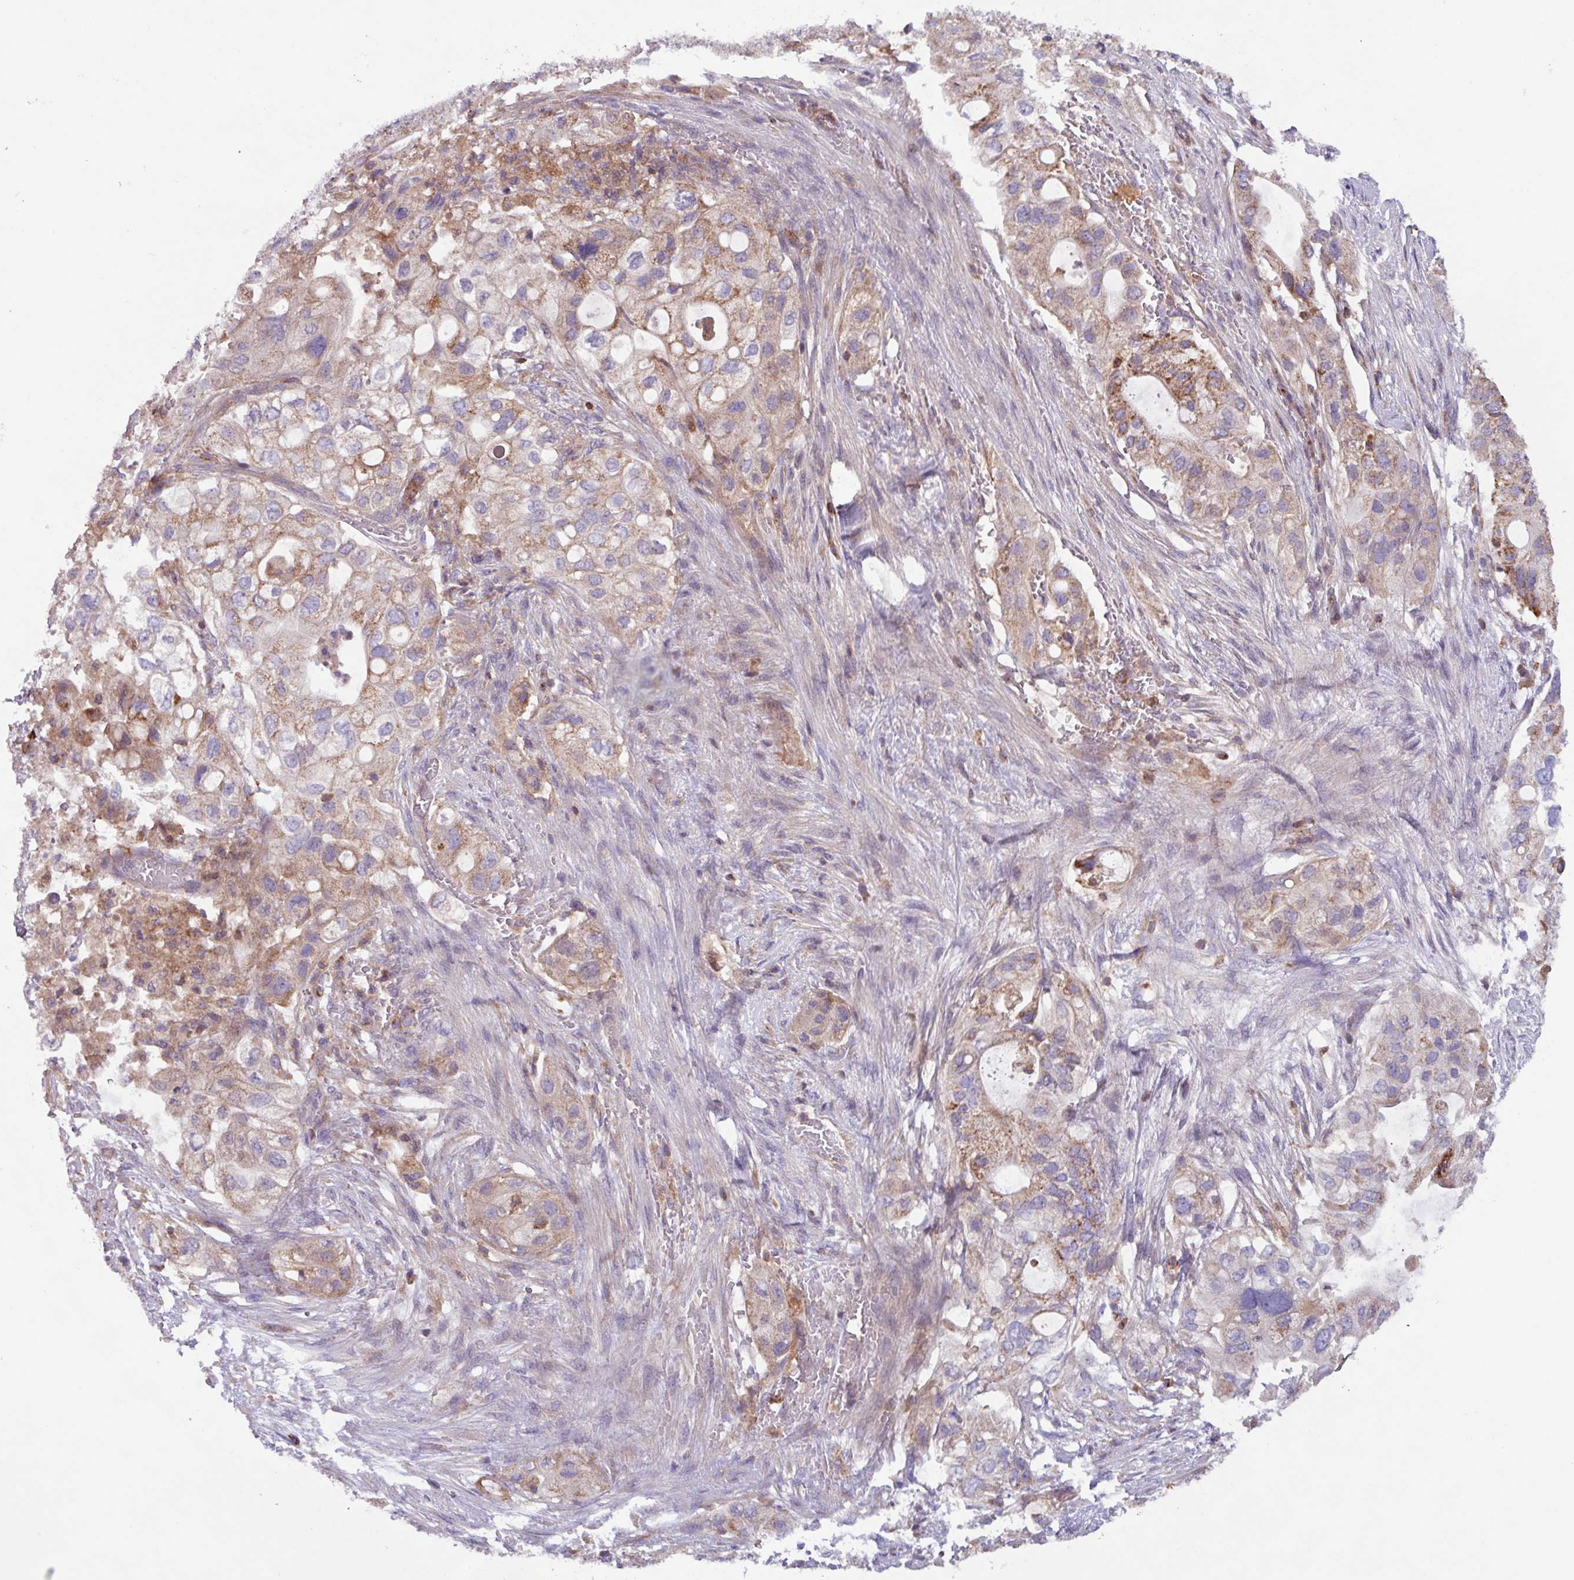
{"staining": {"intensity": "moderate", "quantity": "25%-75%", "location": "cytoplasmic/membranous"}, "tissue": "pancreatic cancer", "cell_type": "Tumor cells", "image_type": "cancer", "snomed": [{"axis": "morphology", "description": "Adenocarcinoma, NOS"}, {"axis": "topography", "description": "Pancreas"}], "caption": "There is medium levels of moderate cytoplasmic/membranous expression in tumor cells of pancreatic cancer, as demonstrated by immunohistochemical staining (brown color).", "gene": "PLEKHD1", "patient": {"sex": "female", "age": 72}}